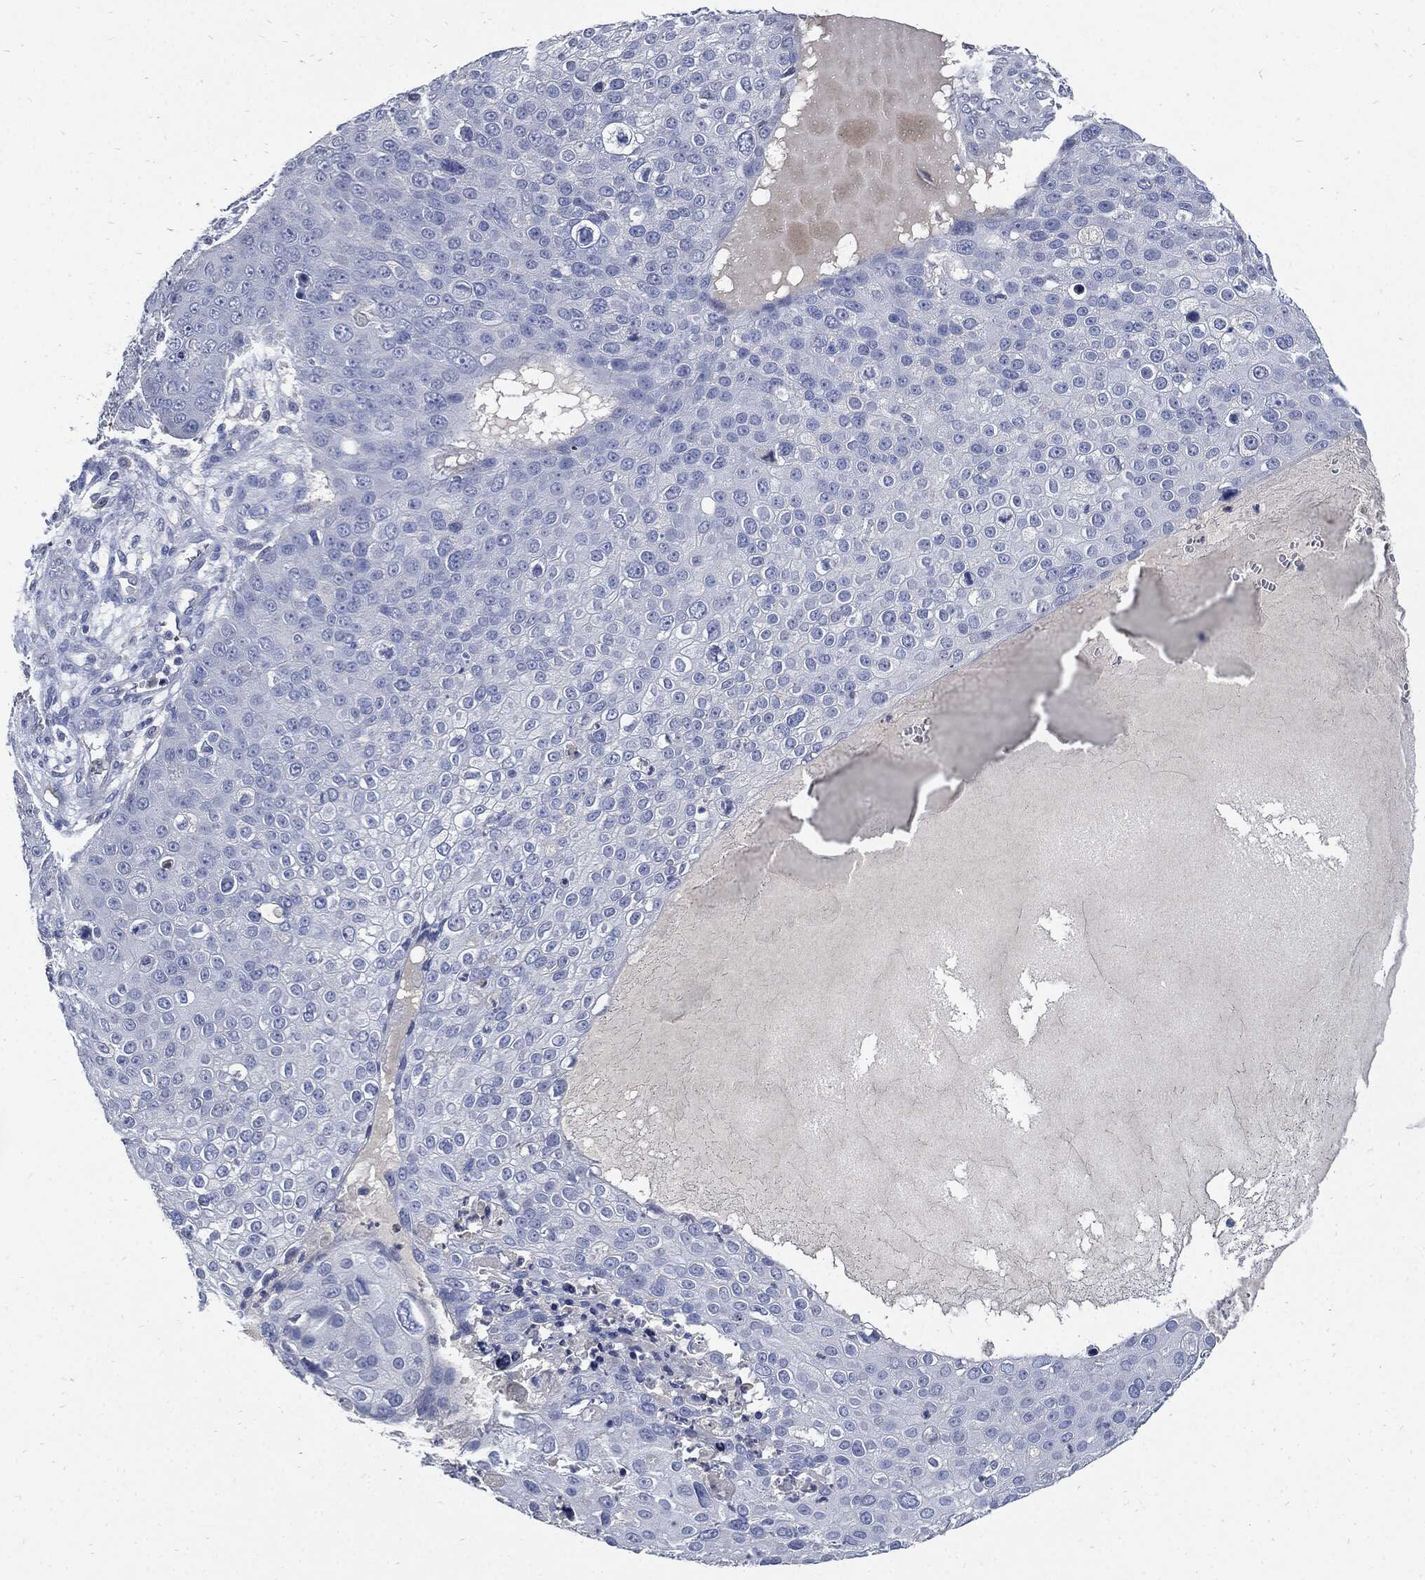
{"staining": {"intensity": "negative", "quantity": "none", "location": "none"}, "tissue": "skin cancer", "cell_type": "Tumor cells", "image_type": "cancer", "snomed": [{"axis": "morphology", "description": "Squamous cell carcinoma, NOS"}, {"axis": "topography", "description": "Skin"}], "caption": "DAB immunohistochemical staining of skin cancer shows no significant expression in tumor cells.", "gene": "CPE", "patient": {"sex": "male", "age": 71}}